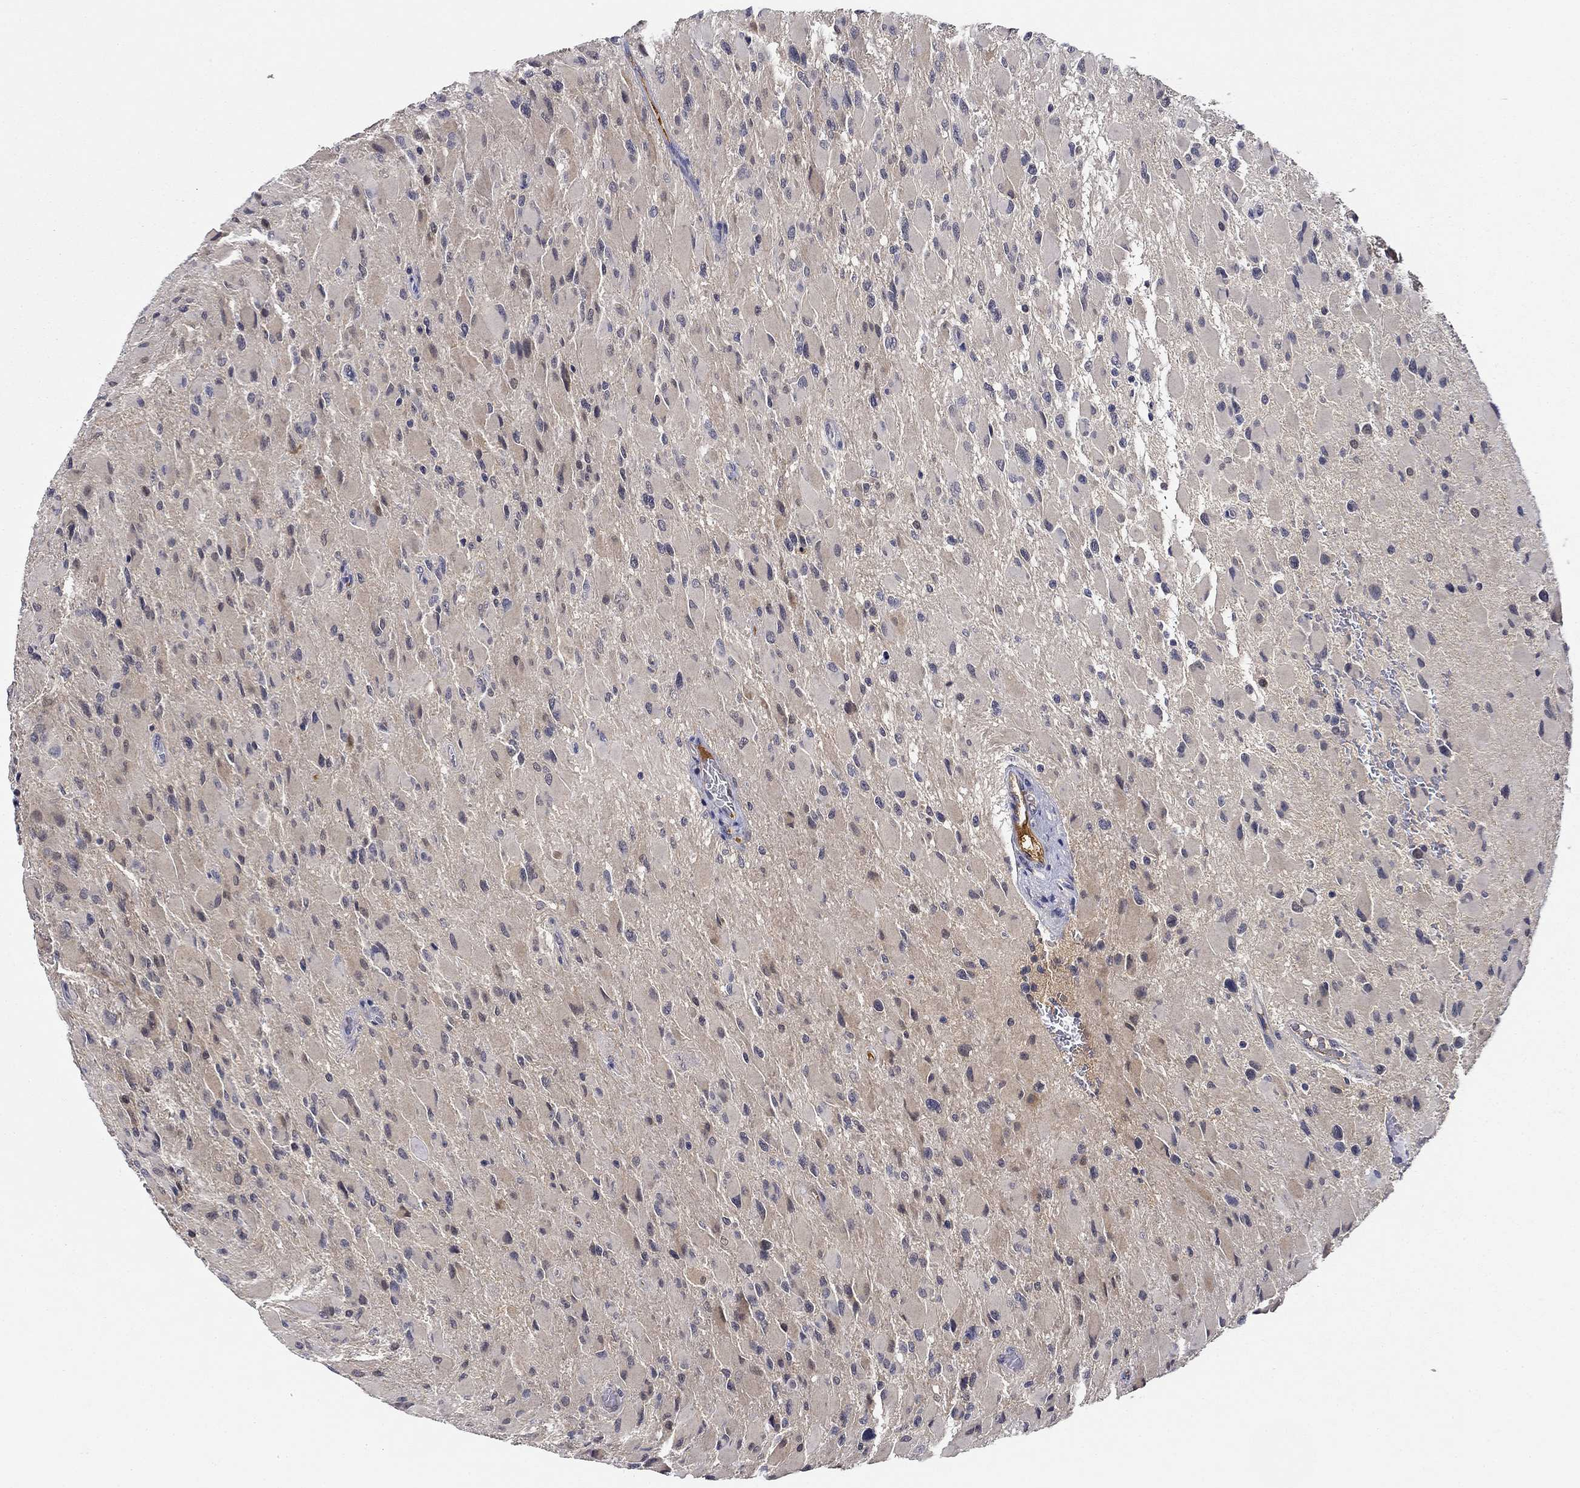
{"staining": {"intensity": "negative", "quantity": "none", "location": "none"}, "tissue": "glioma", "cell_type": "Tumor cells", "image_type": "cancer", "snomed": [{"axis": "morphology", "description": "Glioma, malignant, High grade"}, {"axis": "topography", "description": "Cerebral cortex"}], "caption": "IHC of human malignant high-grade glioma reveals no expression in tumor cells.", "gene": "DDTL", "patient": {"sex": "female", "age": 36}}